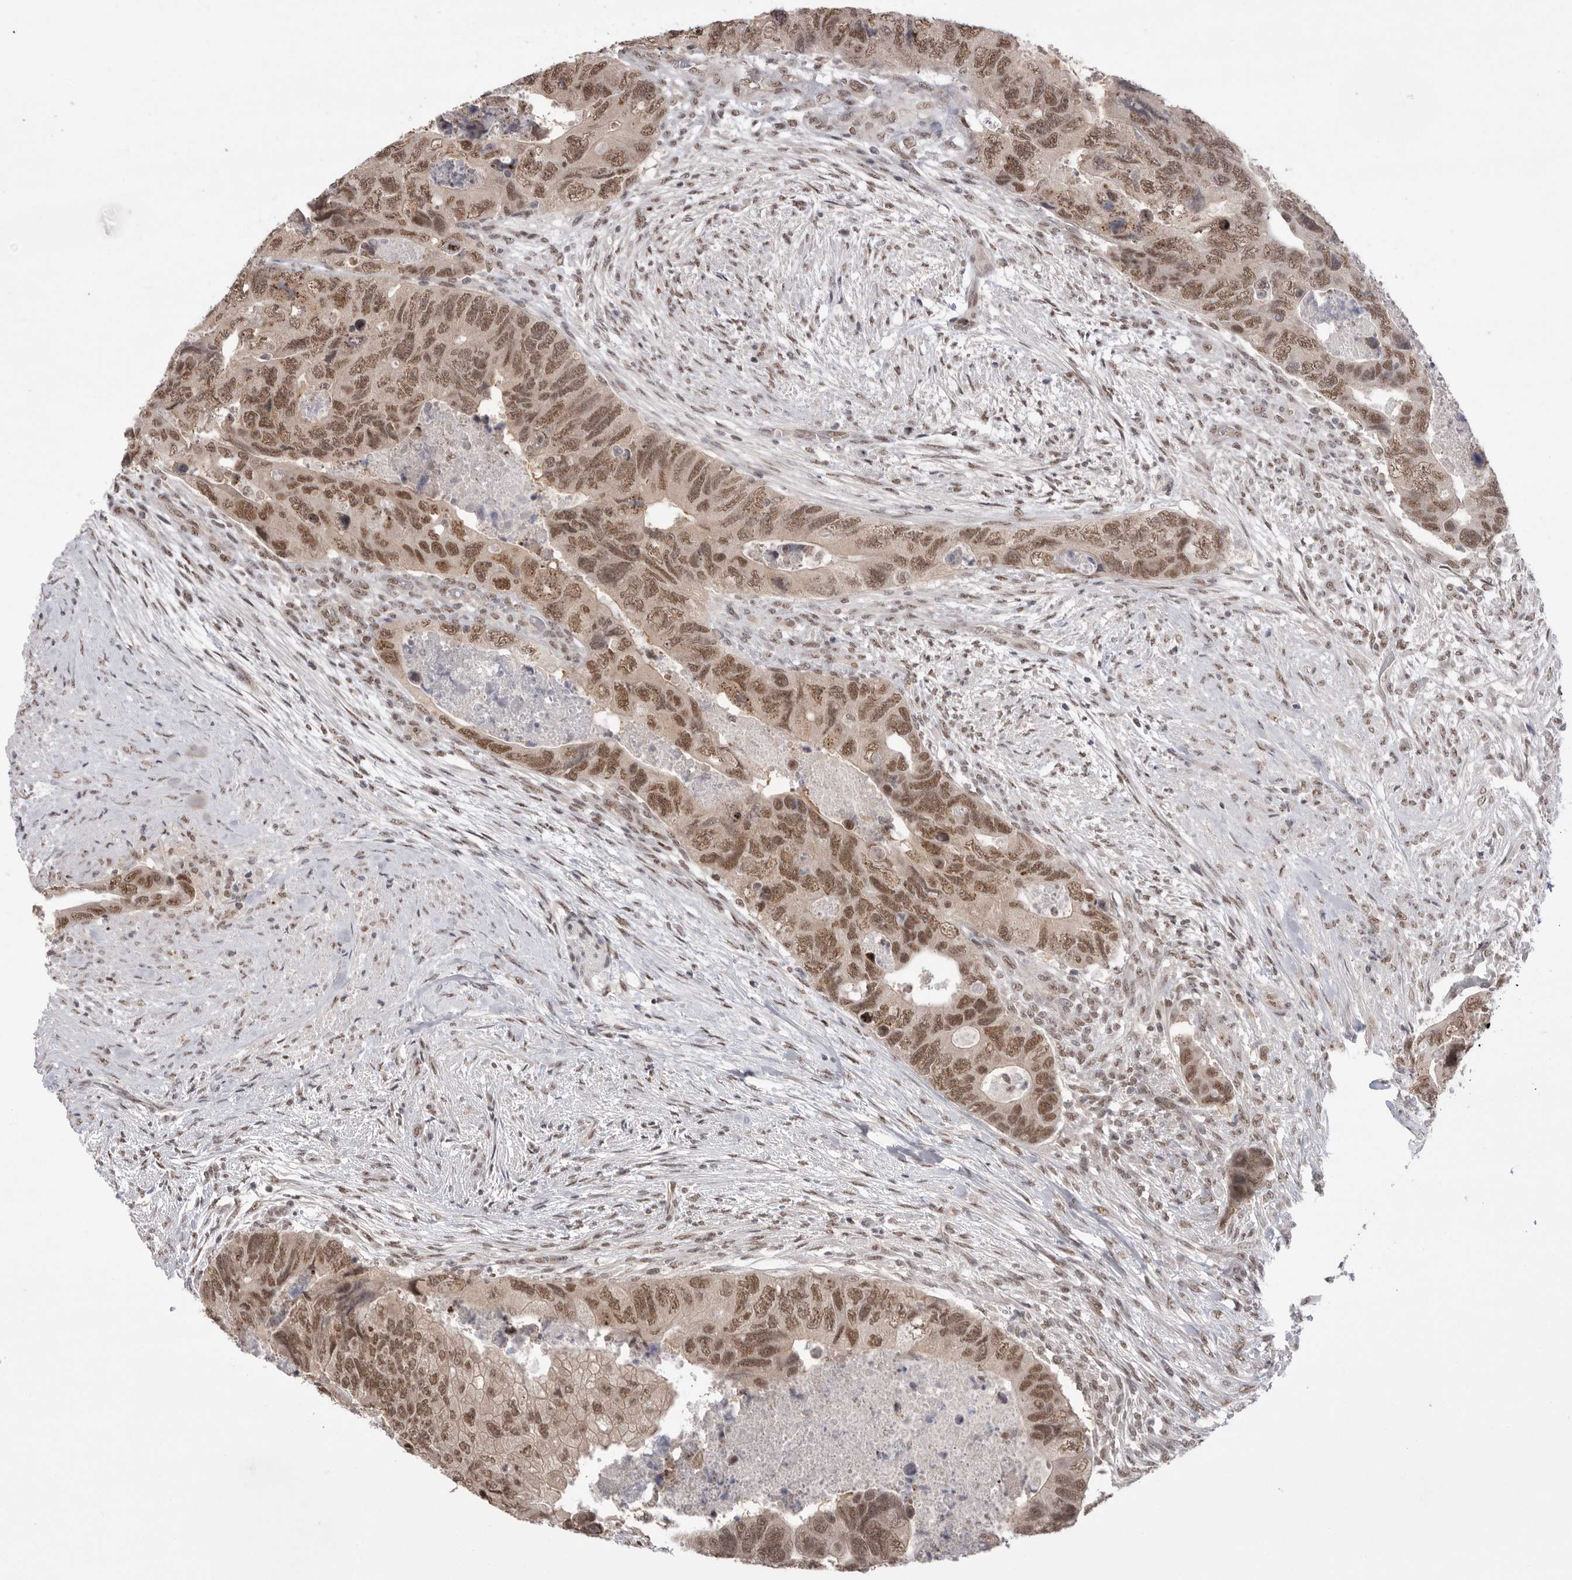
{"staining": {"intensity": "moderate", "quantity": ">75%", "location": "nuclear"}, "tissue": "colorectal cancer", "cell_type": "Tumor cells", "image_type": "cancer", "snomed": [{"axis": "morphology", "description": "Adenocarcinoma, NOS"}, {"axis": "topography", "description": "Rectum"}], "caption": "About >75% of tumor cells in human colorectal cancer (adenocarcinoma) show moderate nuclear protein expression as visualized by brown immunohistochemical staining.", "gene": "BCLAF3", "patient": {"sex": "male", "age": 63}}